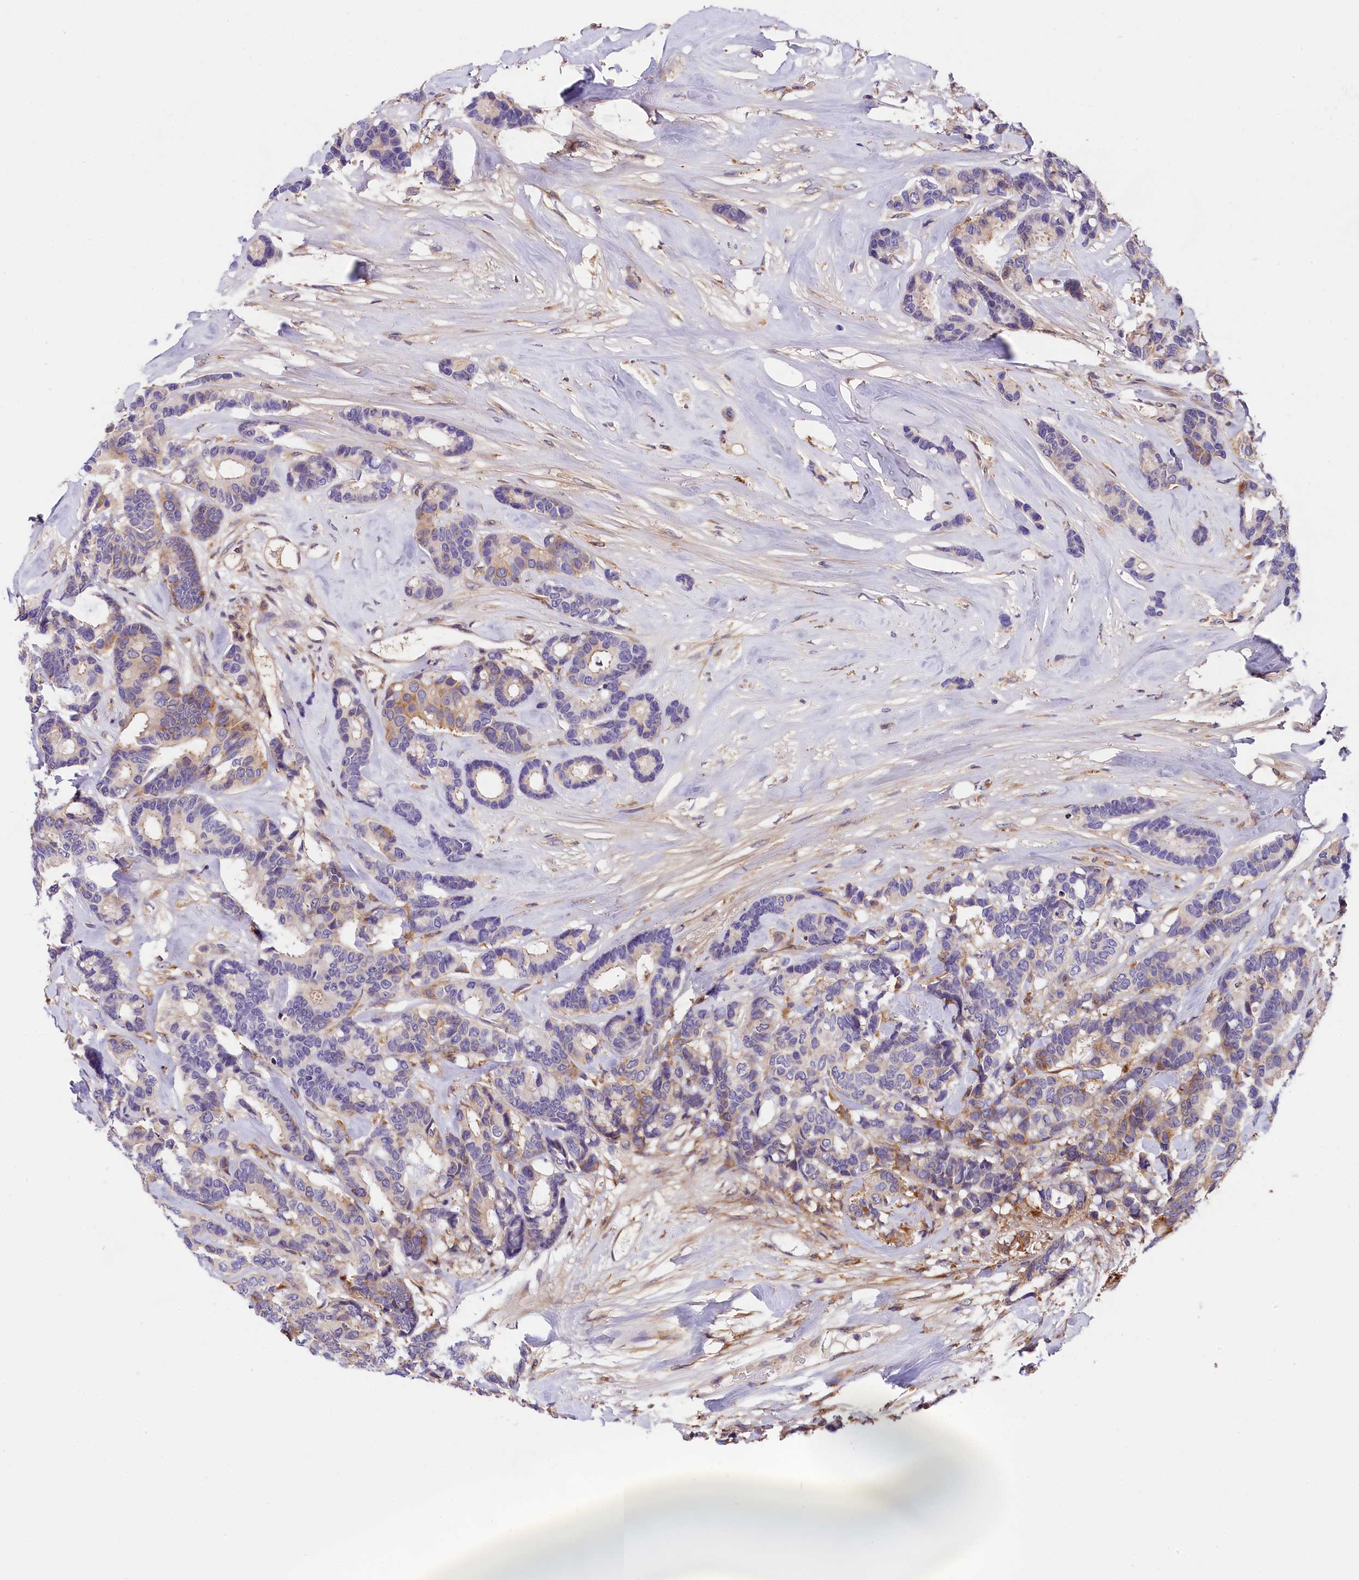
{"staining": {"intensity": "moderate", "quantity": "<25%", "location": "cytoplasmic/membranous"}, "tissue": "breast cancer", "cell_type": "Tumor cells", "image_type": "cancer", "snomed": [{"axis": "morphology", "description": "Duct carcinoma"}, {"axis": "topography", "description": "Breast"}], "caption": "This is a photomicrograph of IHC staining of breast cancer, which shows moderate staining in the cytoplasmic/membranous of tumor cells.", "gene": "OAS3", "patient": {"sex": "female", "age": 87}}